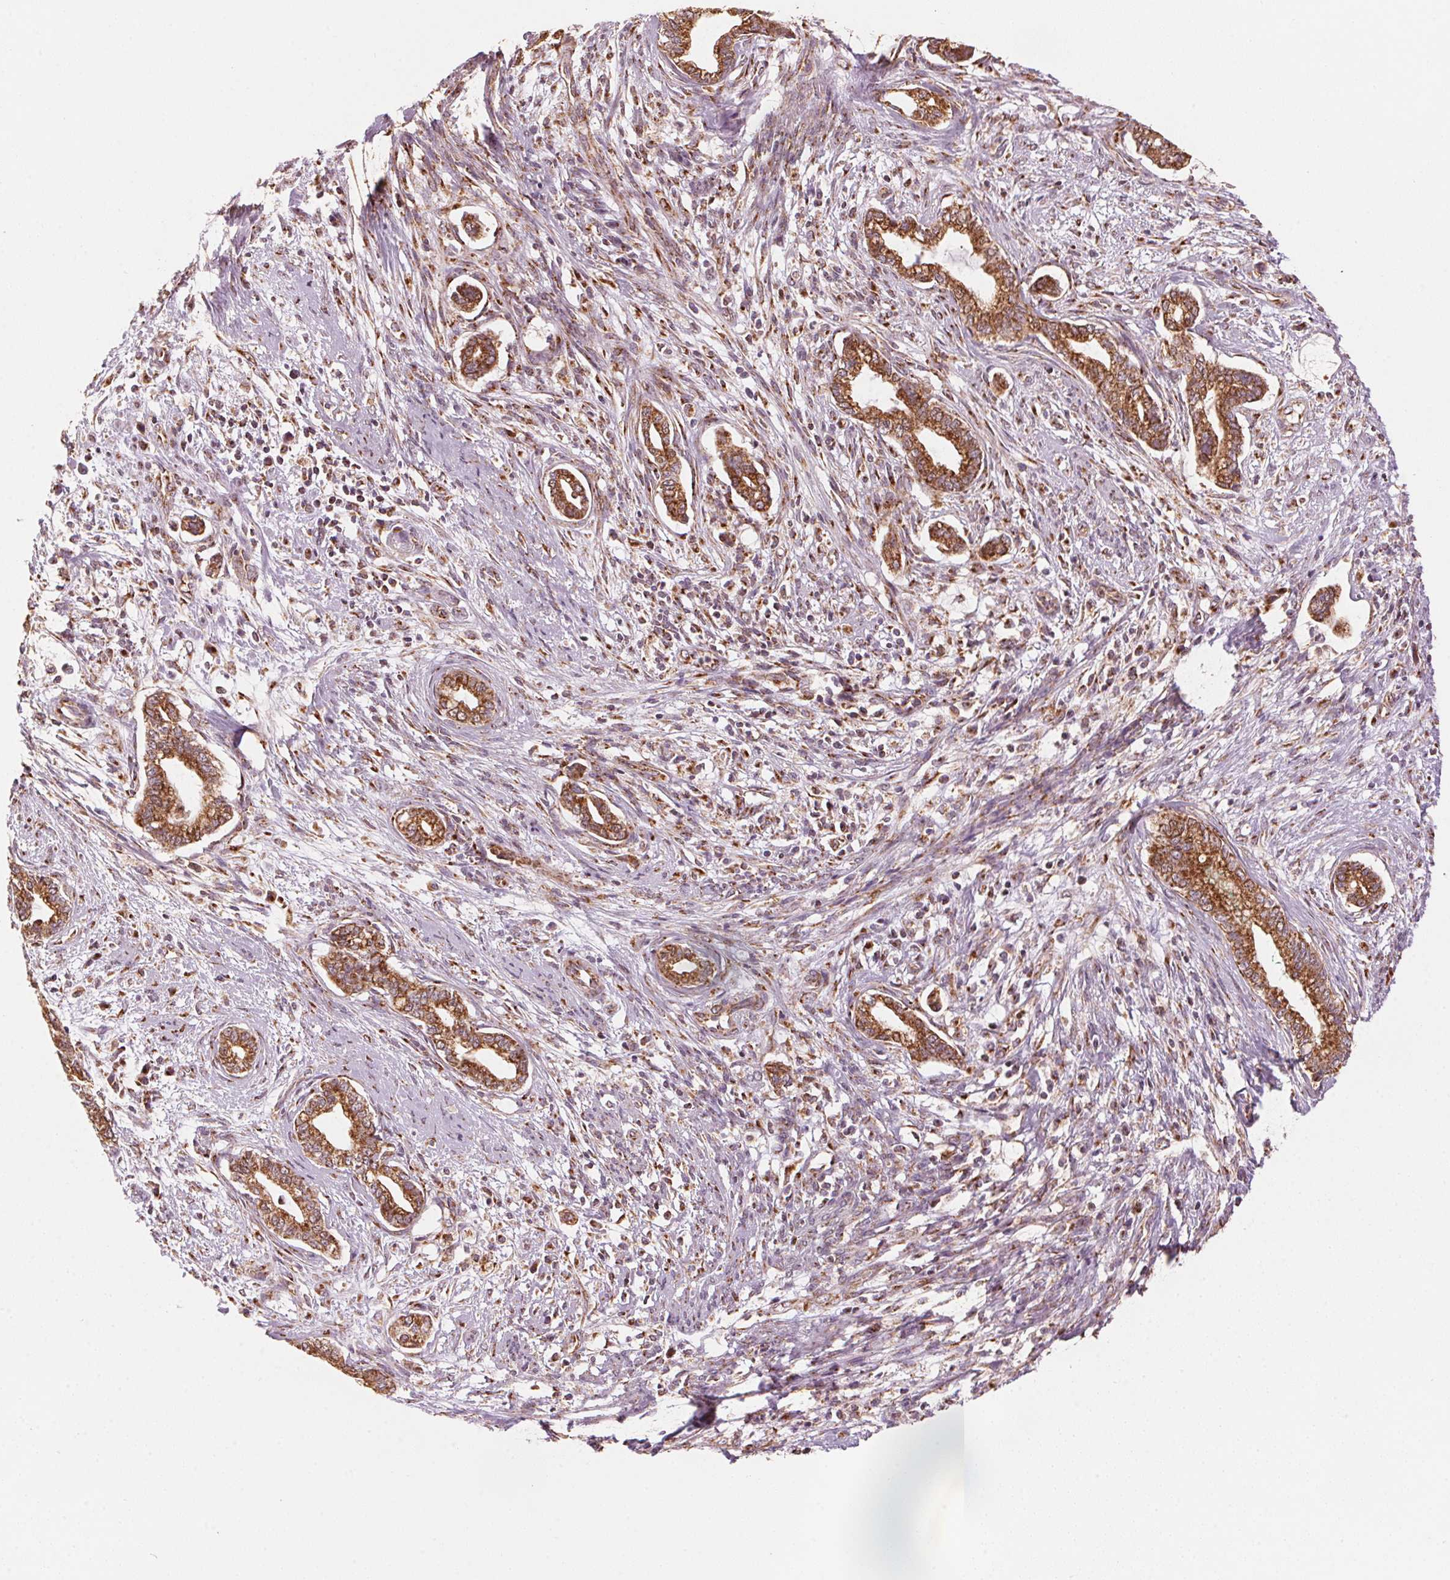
{"staining": {"intensity": "strong", "quantity": ">75%", "location": "cytoplasmic/membranous"}, "tissue": "cervical cancer", "cell_type": "Tumor cells", "image_type": "cancer", "snomed": [{"axis": "morphology", "description": "Adenocarcinoma, NOS"}, {"axis": "topography", "description": "Cervix"}], "caption": "Immunohistochemistry of human adenocarcinoma (cervical) displays high levels of strong cytoplasmic/membranous positivity in about >75% of tumor cells.", "gene": "TOMM70", "patient": {"sex": "female", "age": 62}}